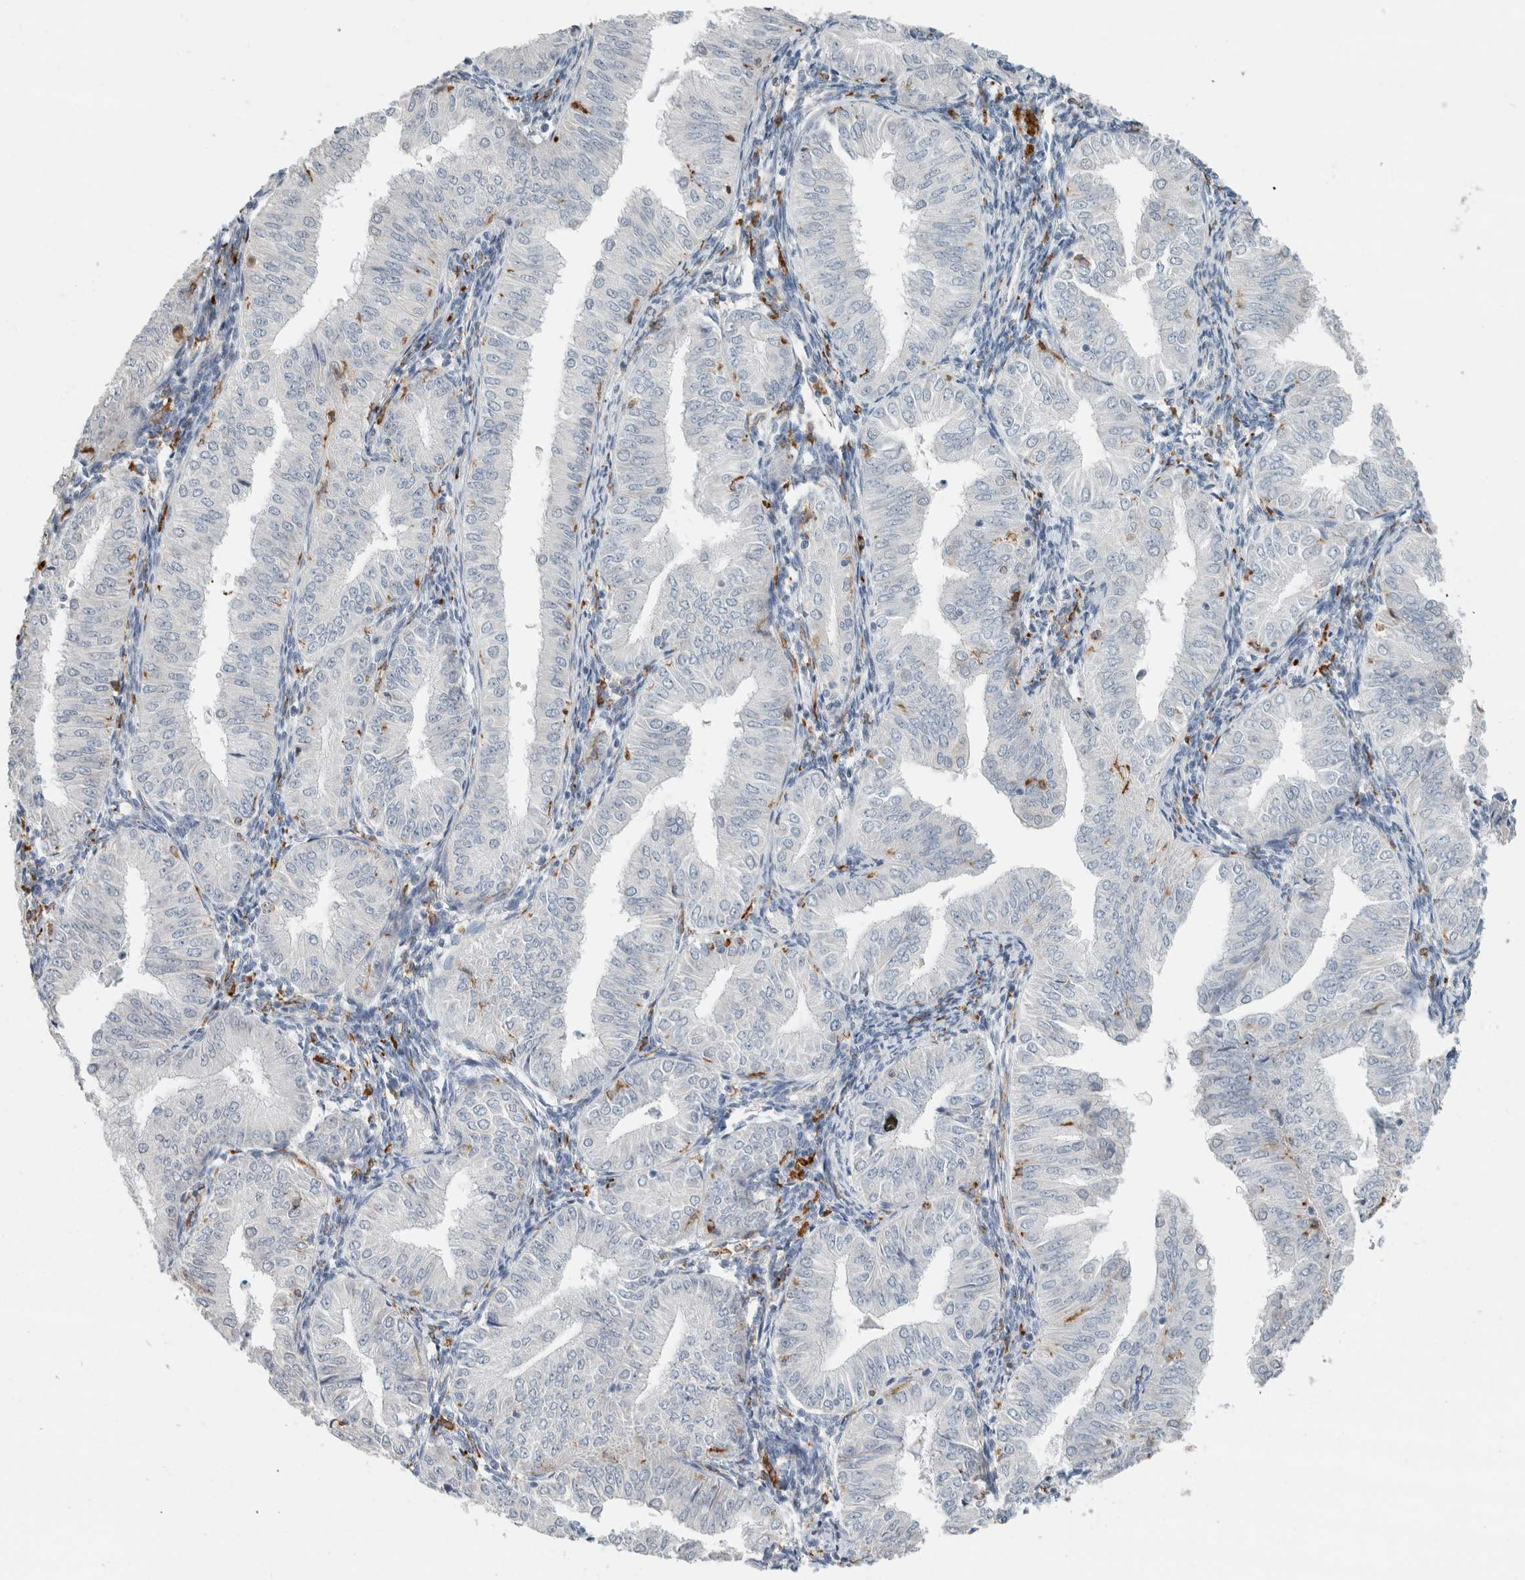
{"staining": {"intensity": "negative", "quantity": "none", "location": "none"}, "tissue": "endometrial cancer", "cell_type": "Tumor cells", "image_type": "cancer", "snomed": [{"axis": "morphology", "description": "Normal tissue, NOS"}, {"axis": "morphology", "description": "Adenocarcinoma, NOS"}, {"axis": "topography", "description": "Endometrium"}], "caption": "Endometrial cancer was stained to show a protein in brown. There is no significant expression in tumor cells. (DAB immunohistochemistry with hematoxylin counter stain).", "gene": "LY86", "patient": {"sex": "female", "age": 53}}